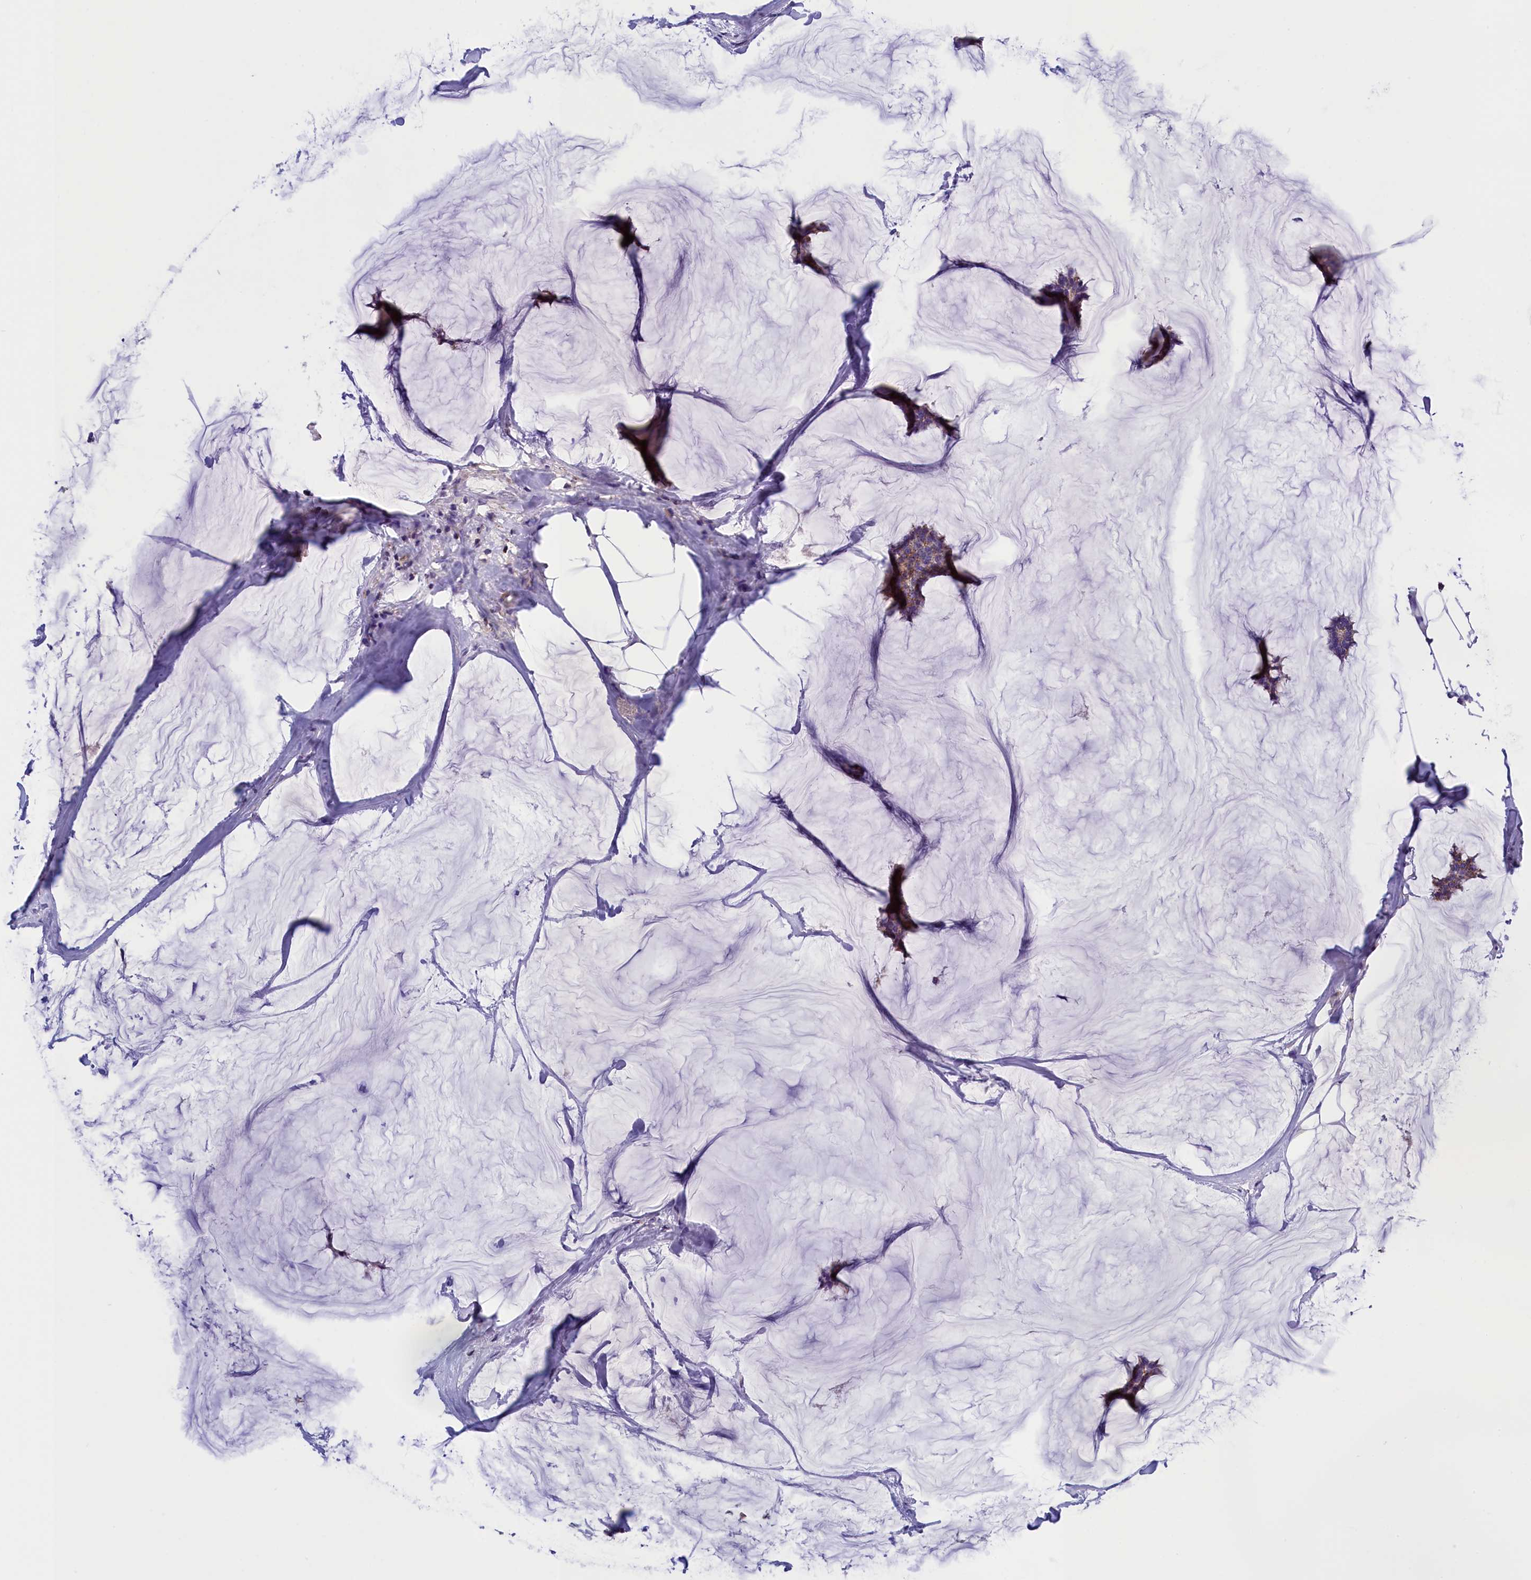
{"staining": {"intensity": "moderate", "quantity": ">75%", "location": "cytoplasmic/membranous"}, "tissue": "breast cancer", "cell_type": "Tumor cells", "image_type": "cancer", "snomed": [{"axis": "morphology", "description": "Duct carcinoma"}, {"axis": "topography", "description": "Breast"}], "caption": "A high-resolution histopathology image shows immunohistochemistry staining of breast infiltrating ductal carcinoma, which demonstrates moderate cytoplasmic/membranous positivity in approximately >75% of tumor cells. (DAB (3,3'-diaminobenzidine) IHC with brightfield microscopy, high magnification).", "gene": "ABAT", "patient": {"sex": "female", "age": 93}}